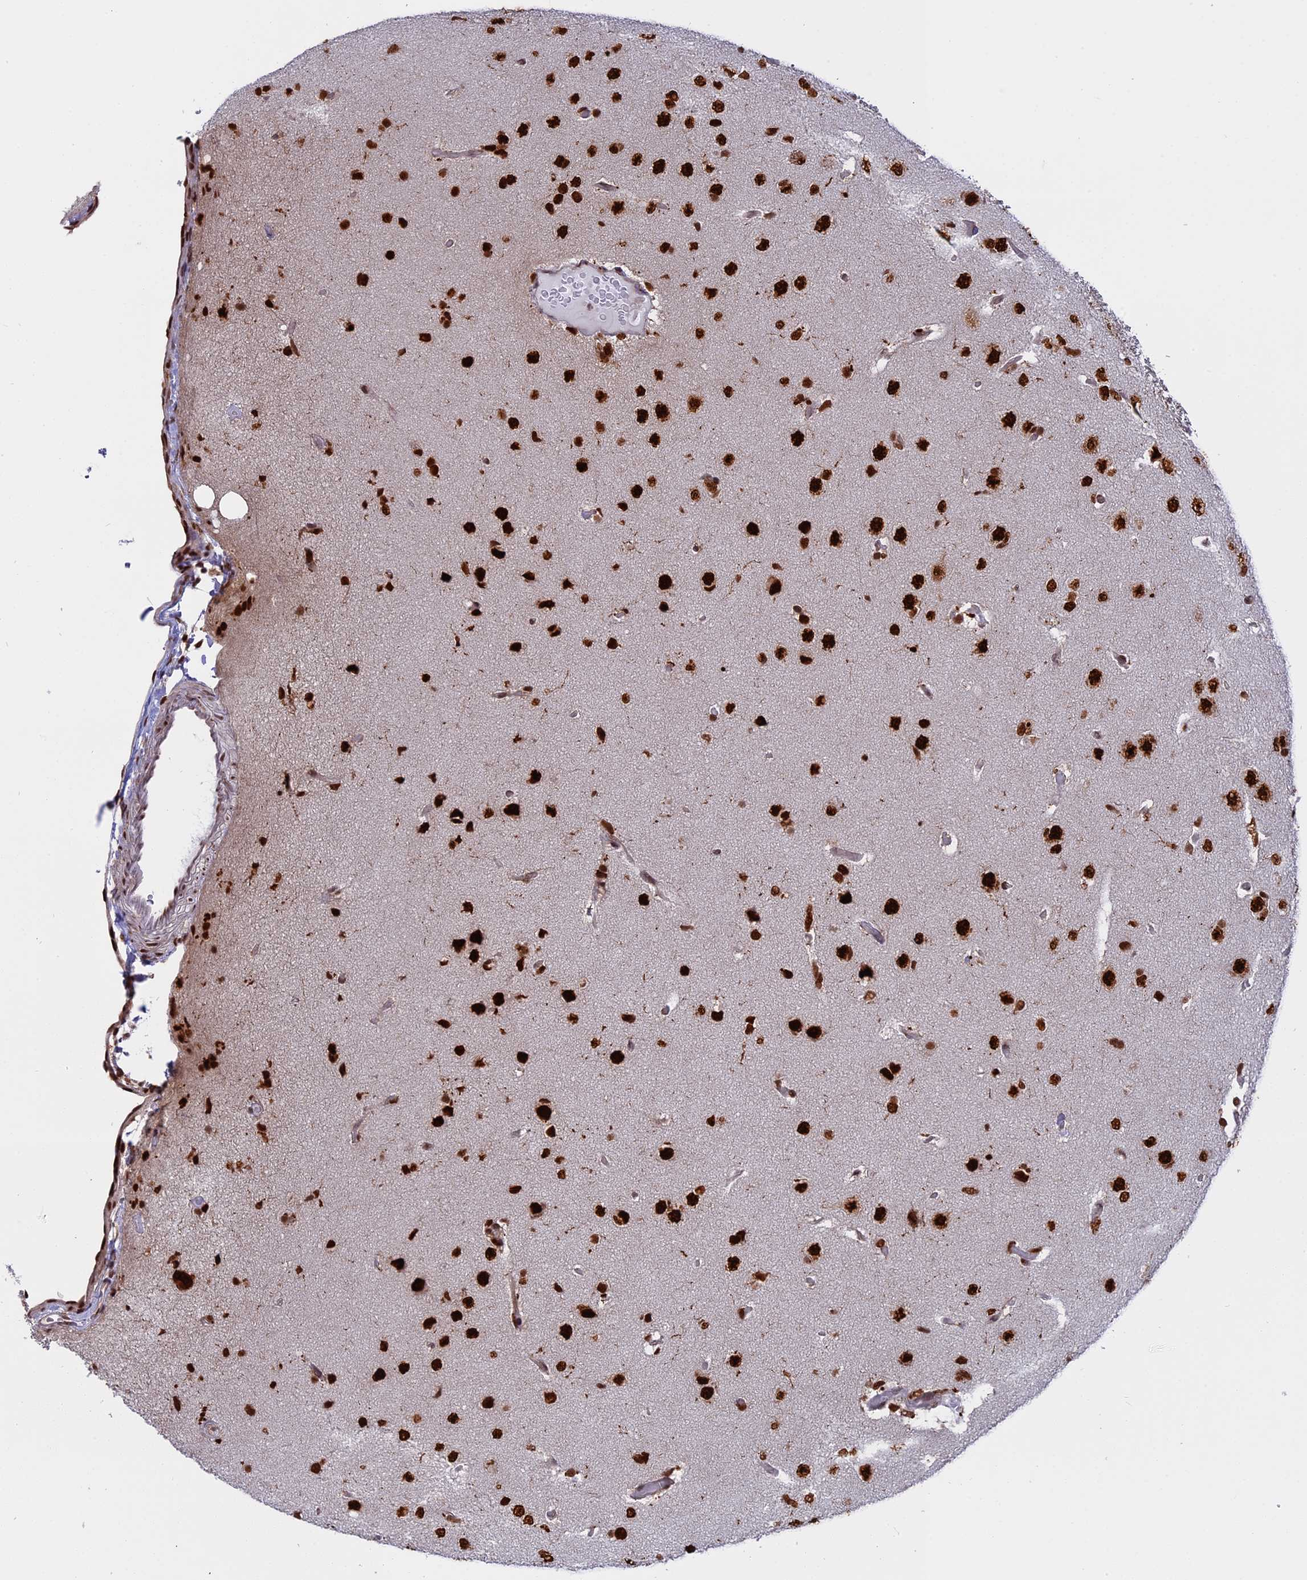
{"staining": {"intensity": "strong", "quantity": ">75%", "location": "nuclear"}, "tissue": "glioma", "cell_type": "Tumor cells", "image_type": "cancer", "snomed": [{"axis": "morphology", "description": "Glioma, malignant, High grade"}, {"axis": "topography", "description": "Brain"}], "caption": "This histopathology image exhibits immunohistochemistry (IHC) staining of human glioma, with high strong nuclear expression in about >75% of tumor cells.", "gene": "RAMAC", "patient": {"sex": "female", "age": 59}}